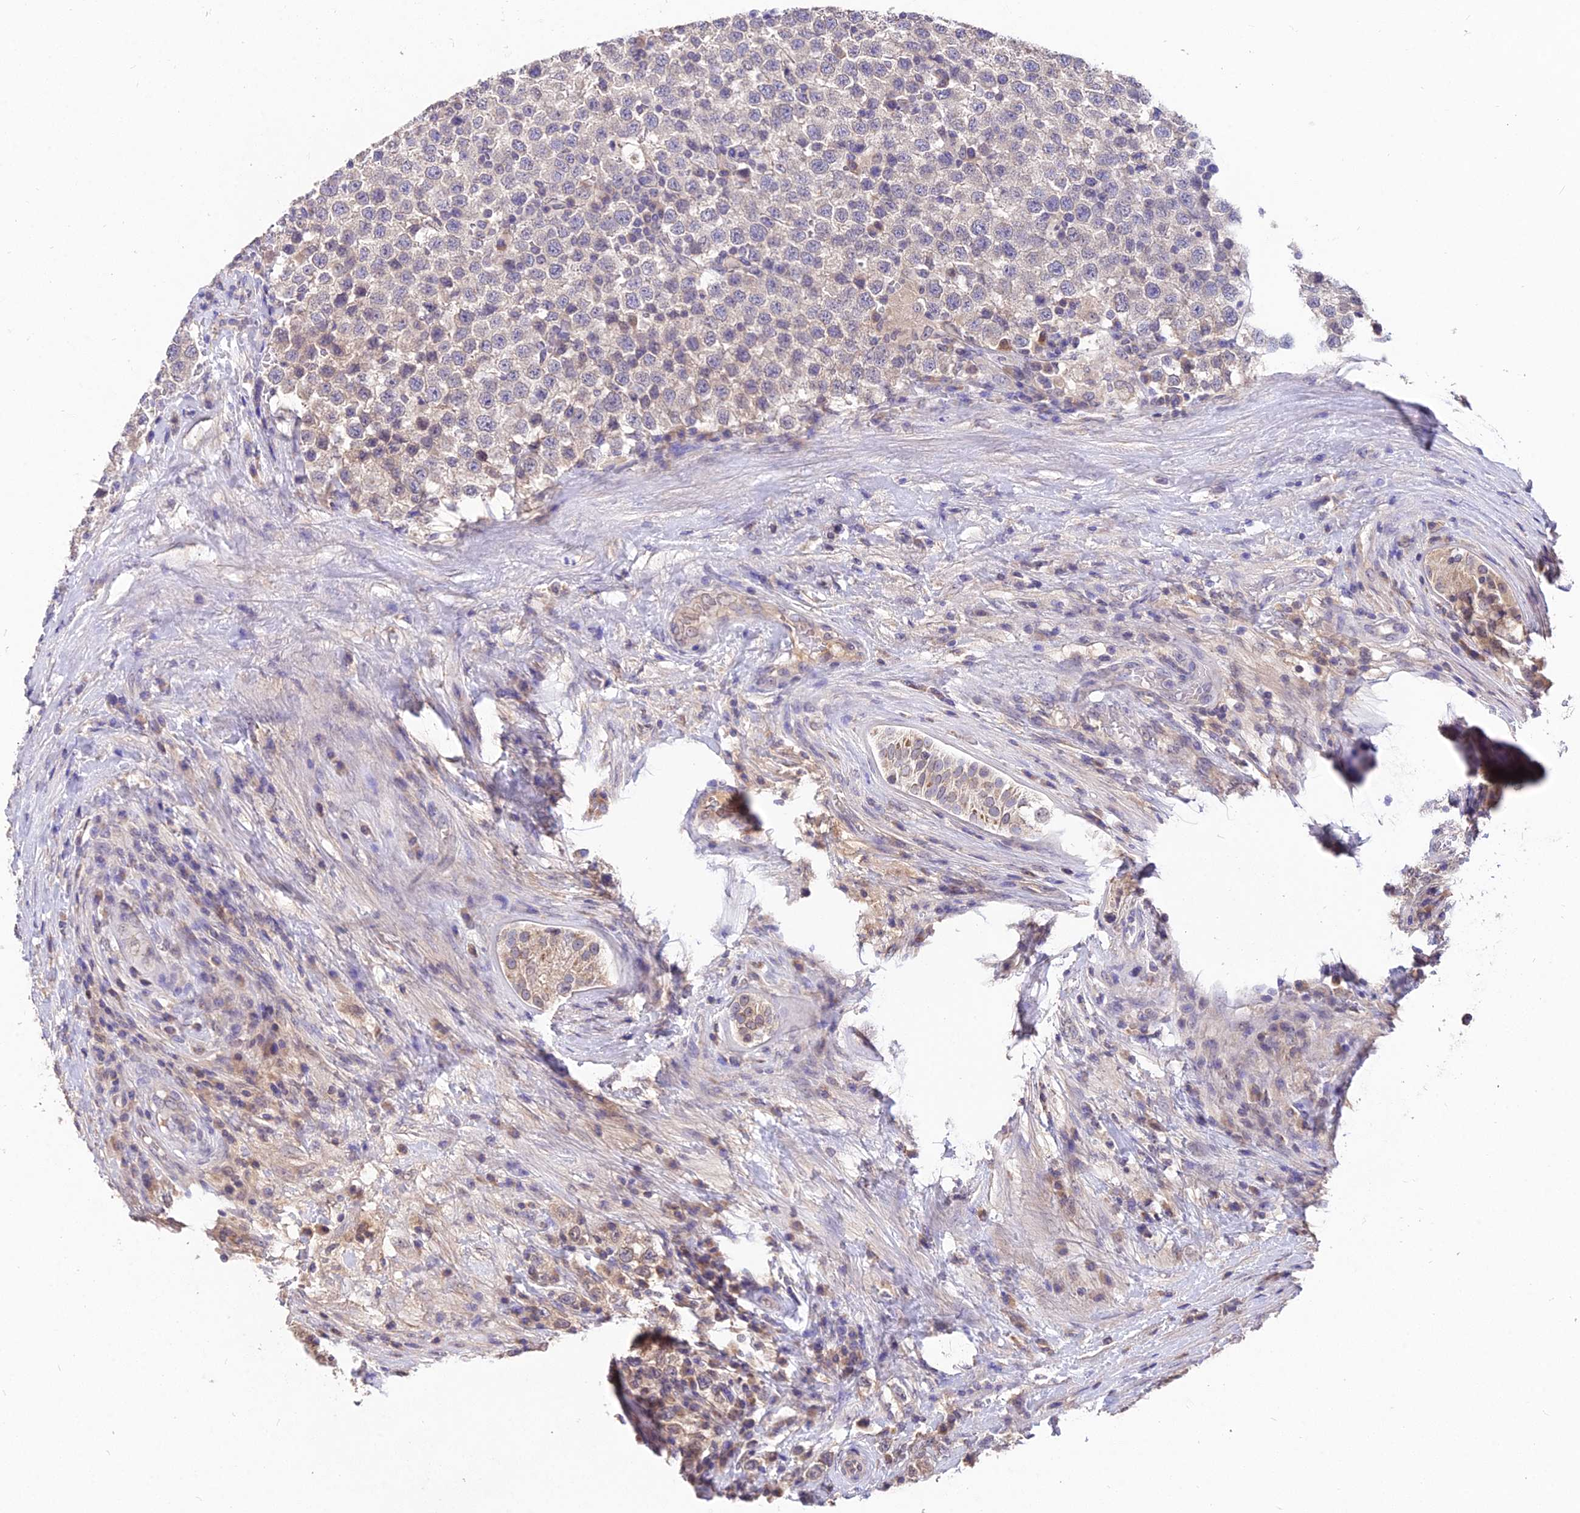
{"staining": {"intensity": "weak", "quantity": "<25%", "location": "cytoplasmic/membranous"}, "tissue": "testis cancer", "cell_type": "Tumor cells", "image_type": "cancer", "snomed": [{"axis": "morphology", "description": "Seminoma, NOS"}, {"axis": "topography", "description": "Testis"}], "caption": "This is an IHC histopathology image of seminoma (testis). There is no expression in tumor cells.", "gene": "PGK1", "patient": {"sex": "male", "age": 34}}